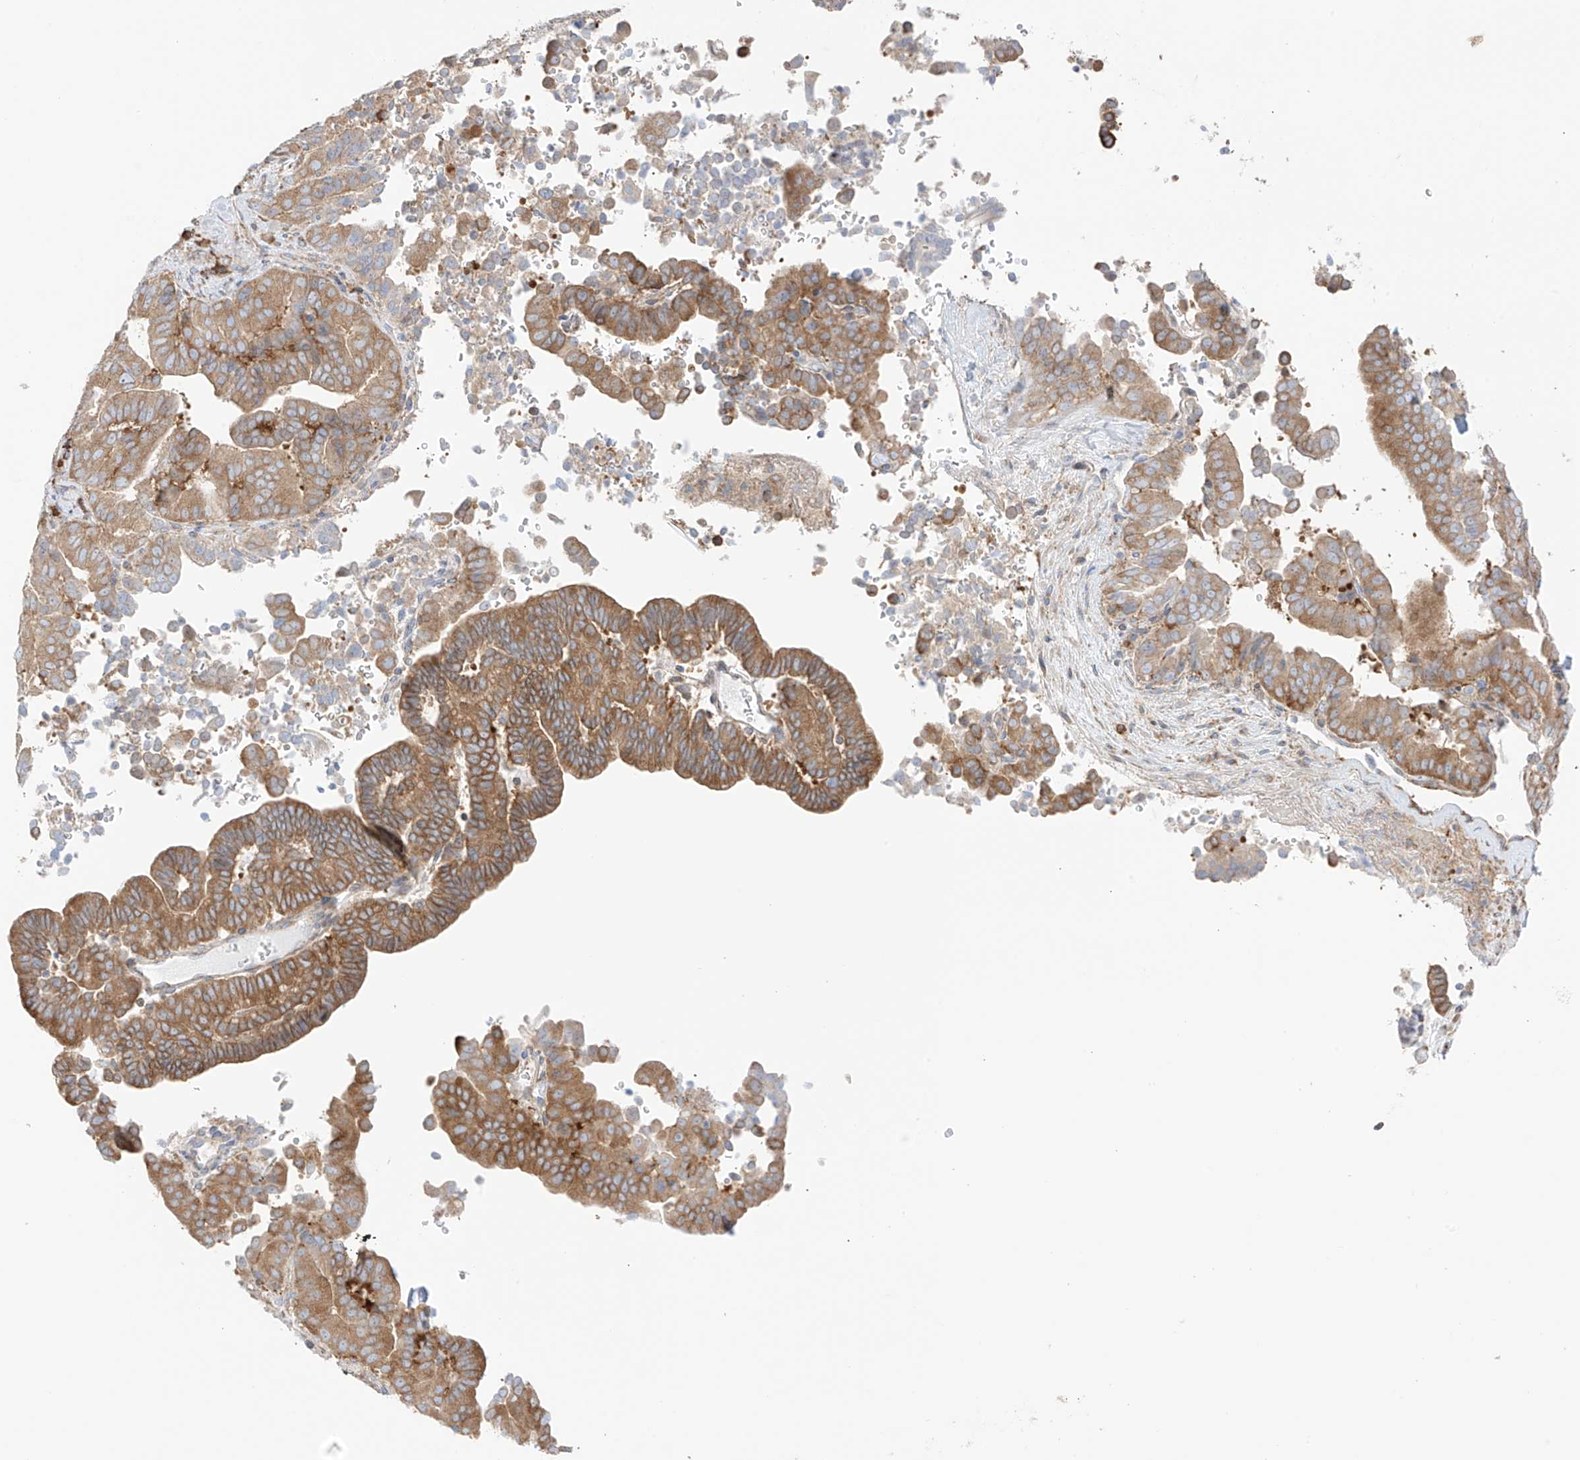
{"staining": {"intensity": "moderate", "quantity": ">75%", "location": "cytoplasmic/membranous"}, "tissue": "liver cancer", "cell_type": "Tumor cells", "image_type": "cancer", "snomed": [{"axis": "morphology", "description": "Cholangiocarcinoma"}, {"axis": "topography", "description": "Liver"}], "caption": "IHC staining of liver cancer (cholangiocarcinoma), which exhibits medium levels of moderate cytoplasmic/membranous staining in about >75% of tumor cells indicating moderate cytoplasmic/membranous protein staining. The staining was performed using DAB (brown) for protein detection and nuclei were counterstained in hematoxylin (blue).", "gene": "XKR3", "patient": {"sex": "female", "age": 75}}